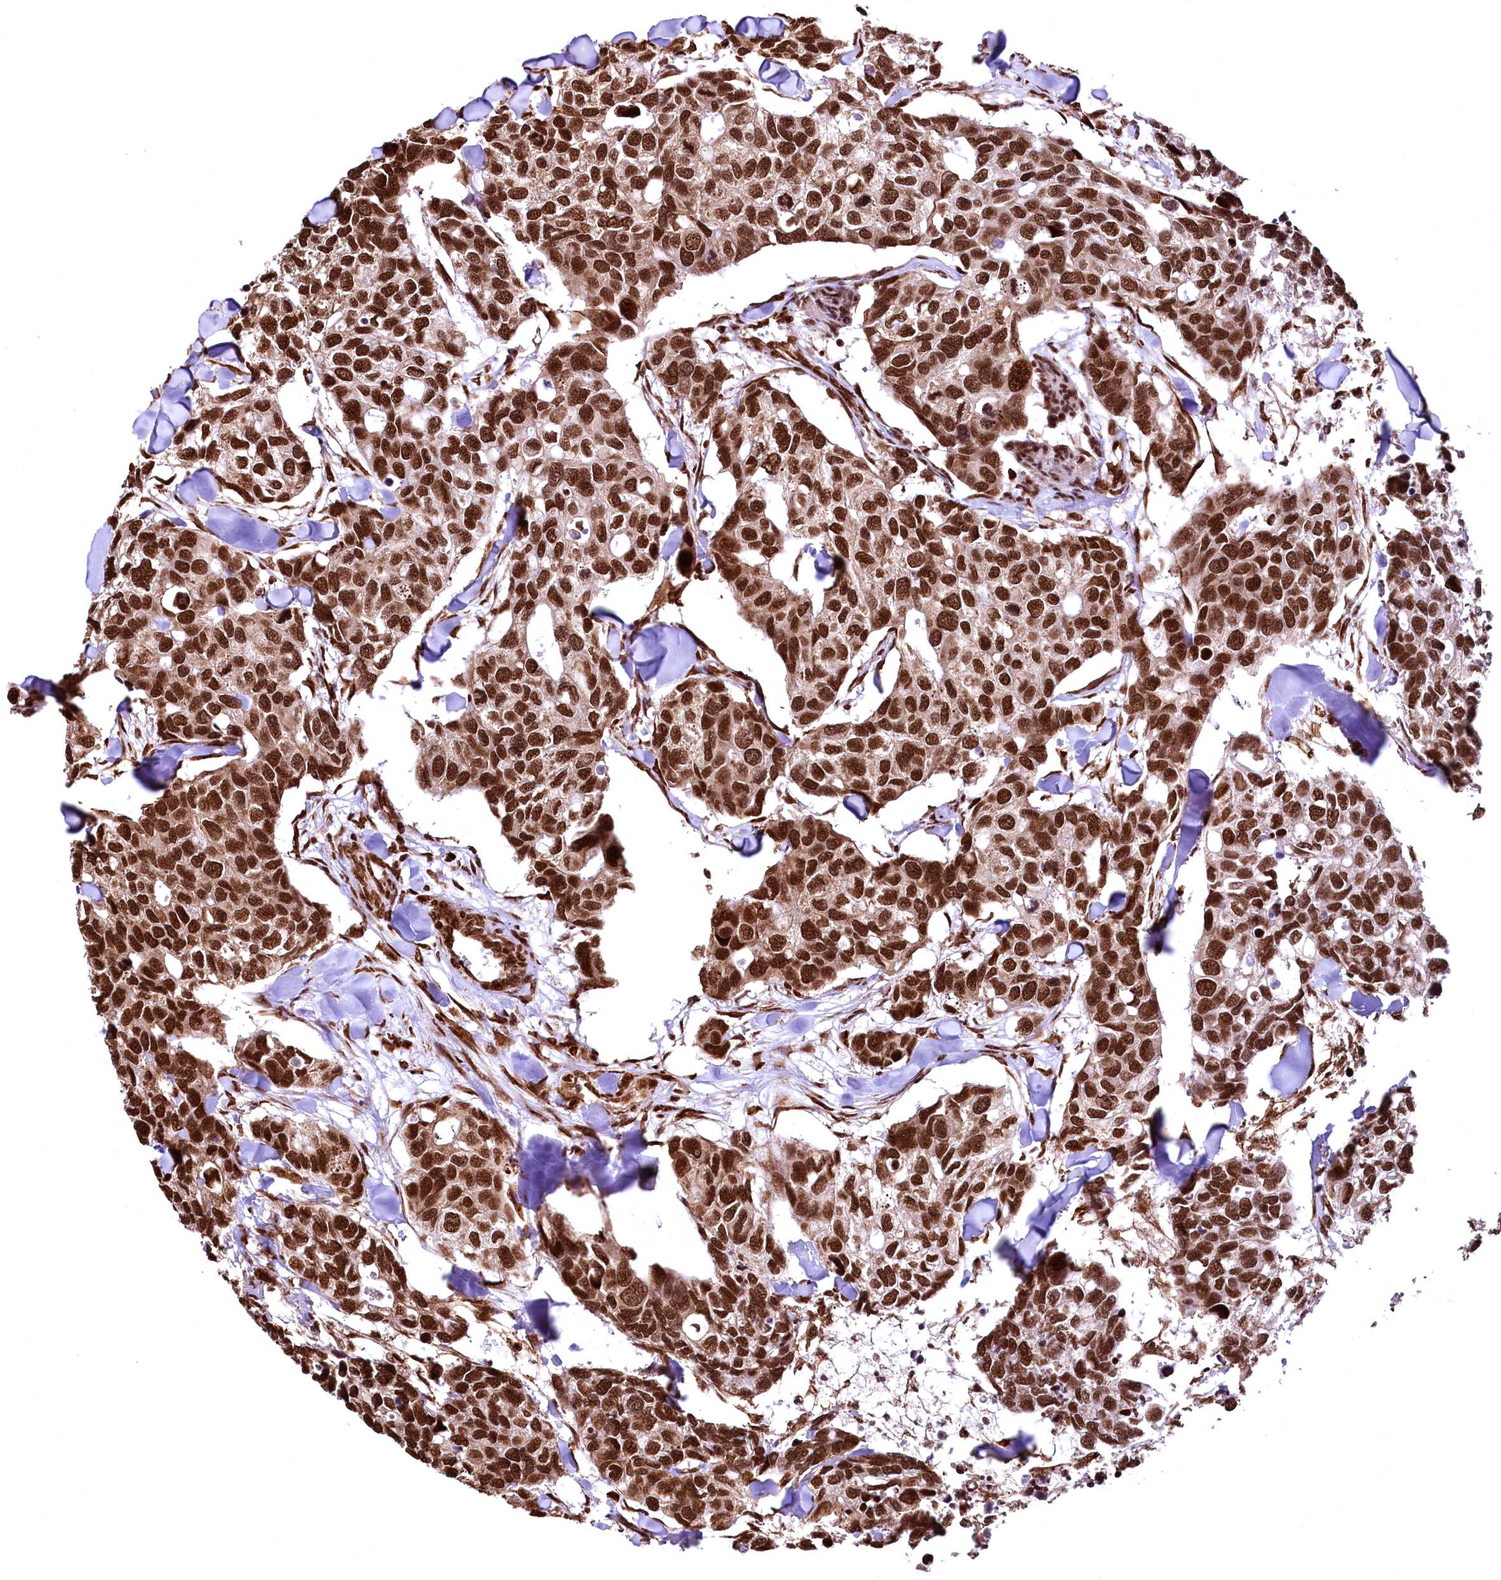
{"staining": {"intensity": "strong", "quantity": ">75%", "location": "nuclear"}, "tissue": "breast cancer", "cell_type": "Tumor cells", "image_type": "cancer", "snomed": [{"axis": "morphology", "description": "Duct carcinoma"}, {"axis": "topography", "description": "Breast"}], "caption": "A brown stain highlights strong nuclear expression of a protein in human invasive ductal carcinoma (breast) tumor cells. The staining was performed using DAB, with brown indicating positive protein expression. Nuclei are stained blue with hematoxylin.", "gene": "PDS5B", "patient": {"sex": "female", "age": 83}}